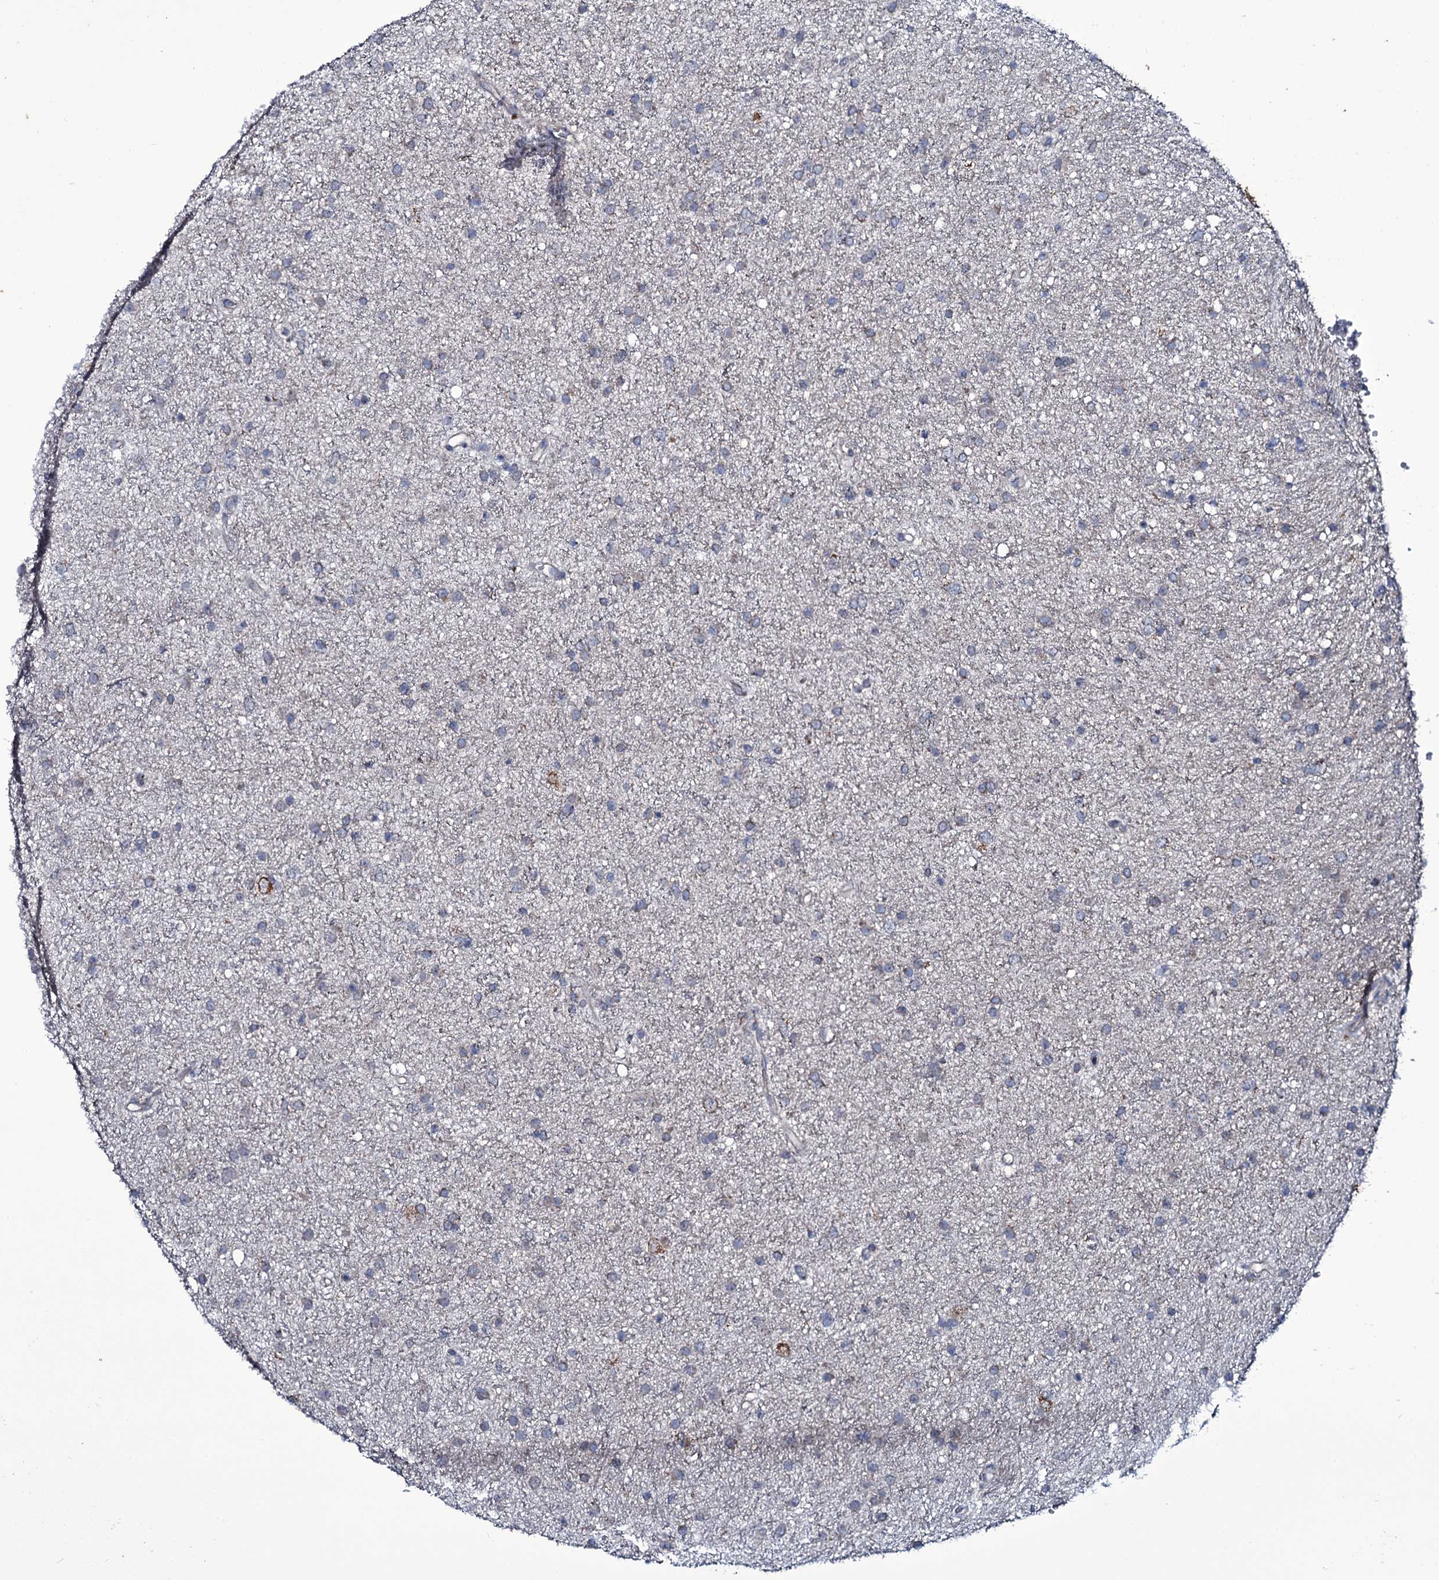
{"staining": {"intensity": "negative", "quantity": "none", "location": "none"}, "tissue": "glioma", "cell_type": "Tumor cells", "image_type": "cancer", "snomed": [{"axis": "morphology", "description": "Glioma, malignant, Low grade"}, {"axis": "topography", "description": "Cerebral cortex"}], "caption": "Image shows no significant protein positivity in tumor cells of glioma.", "gene": "WIPF3", "patient": {"sex": "female", "age": 39}}